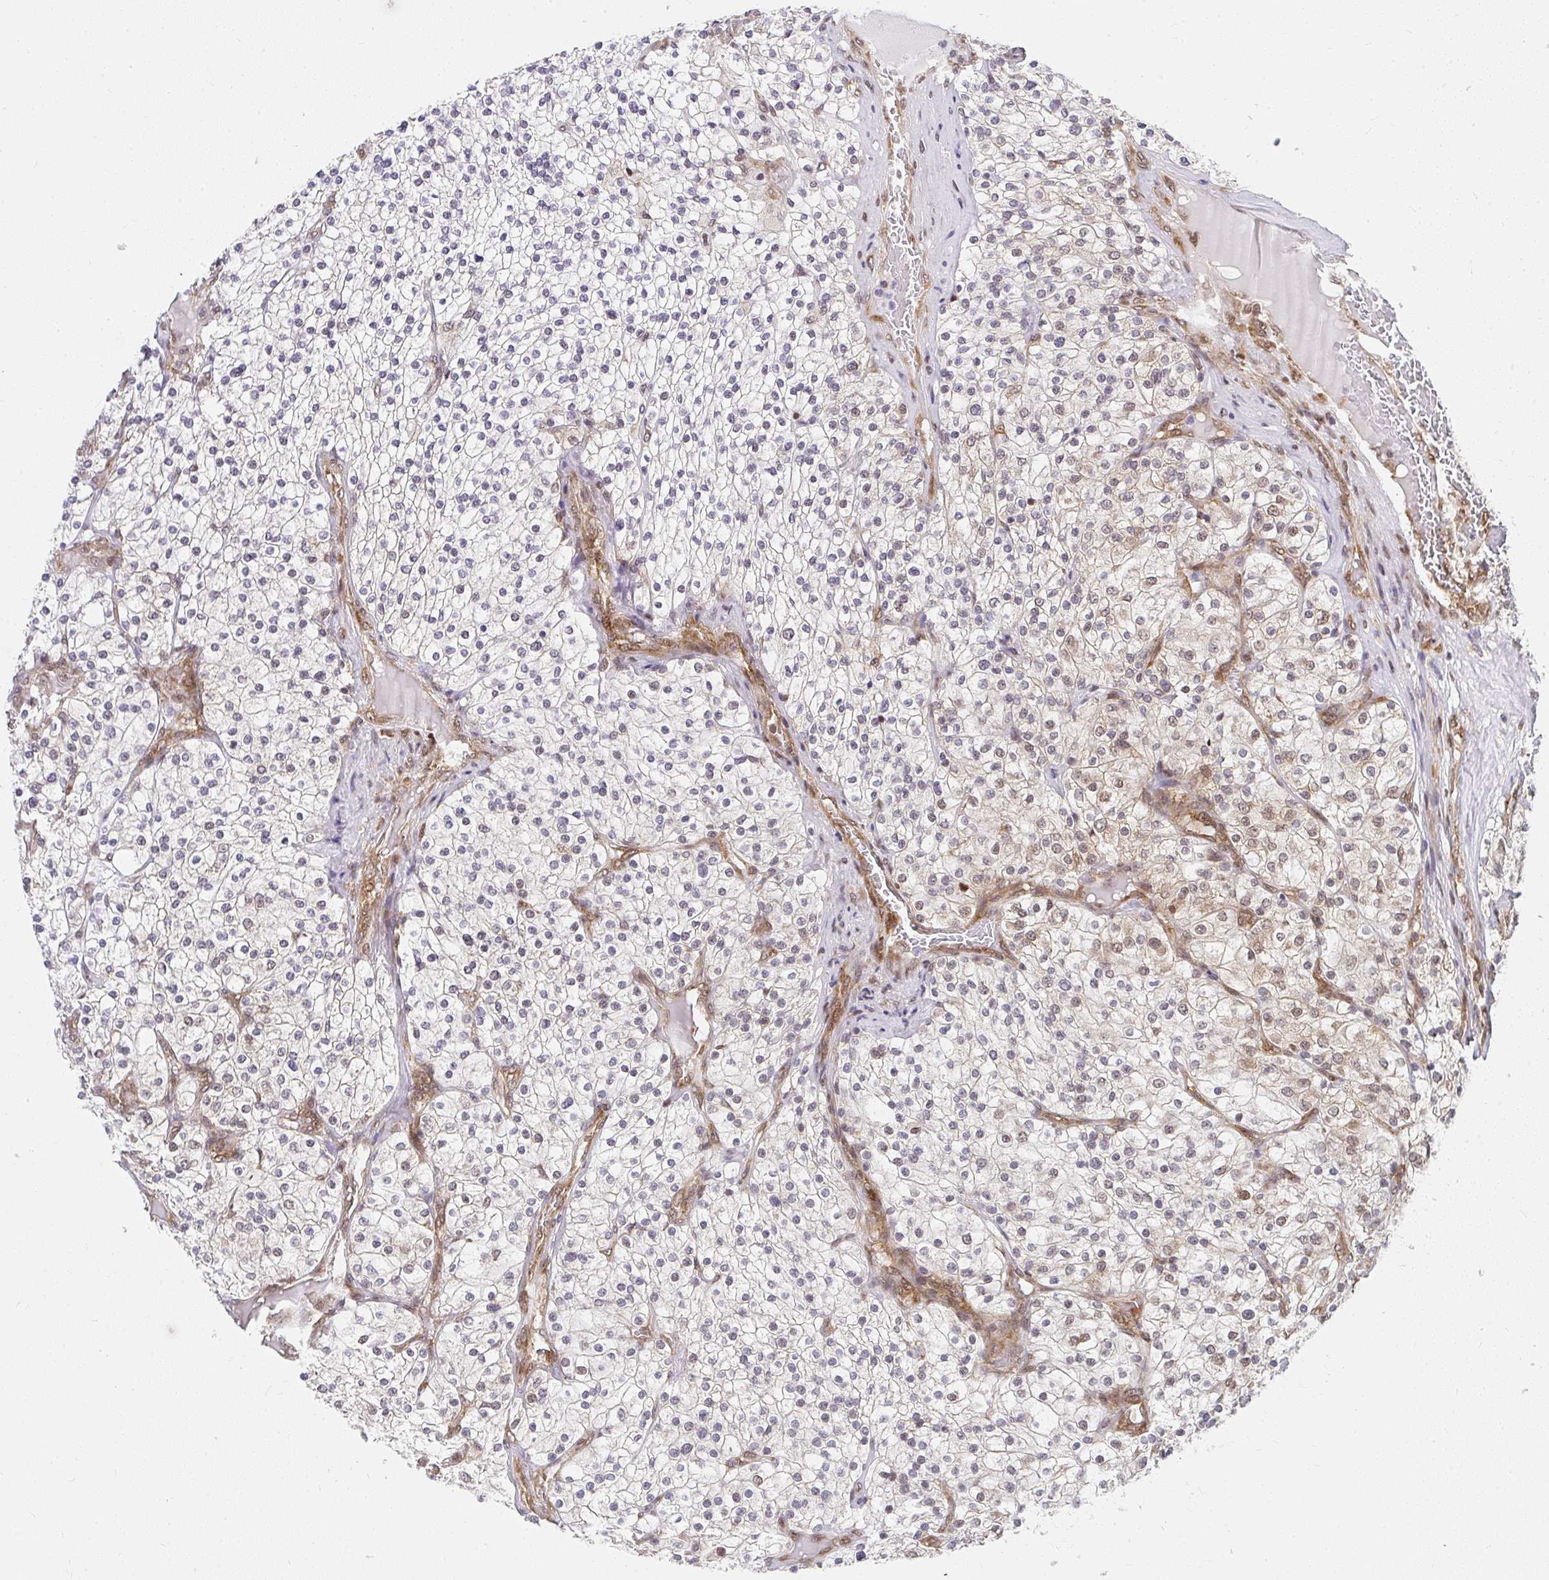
{"staining": {"intensity": "negative", "quantity": "none", "location": "none"}, "tissue": "renal cancer", "cell_type": "Tumor cells", "image_type": "cancer", "snomed": [{"axis": "morphology", "description": "Adenocarcinoma, NOS"}, {"axis": "topography", "description": "Kidney"}], "caption": "Tumor cells show no significant expression in renal cancer.", "gene": "SYNCRIP", "patient": {"sex": "male", "age": 80}}